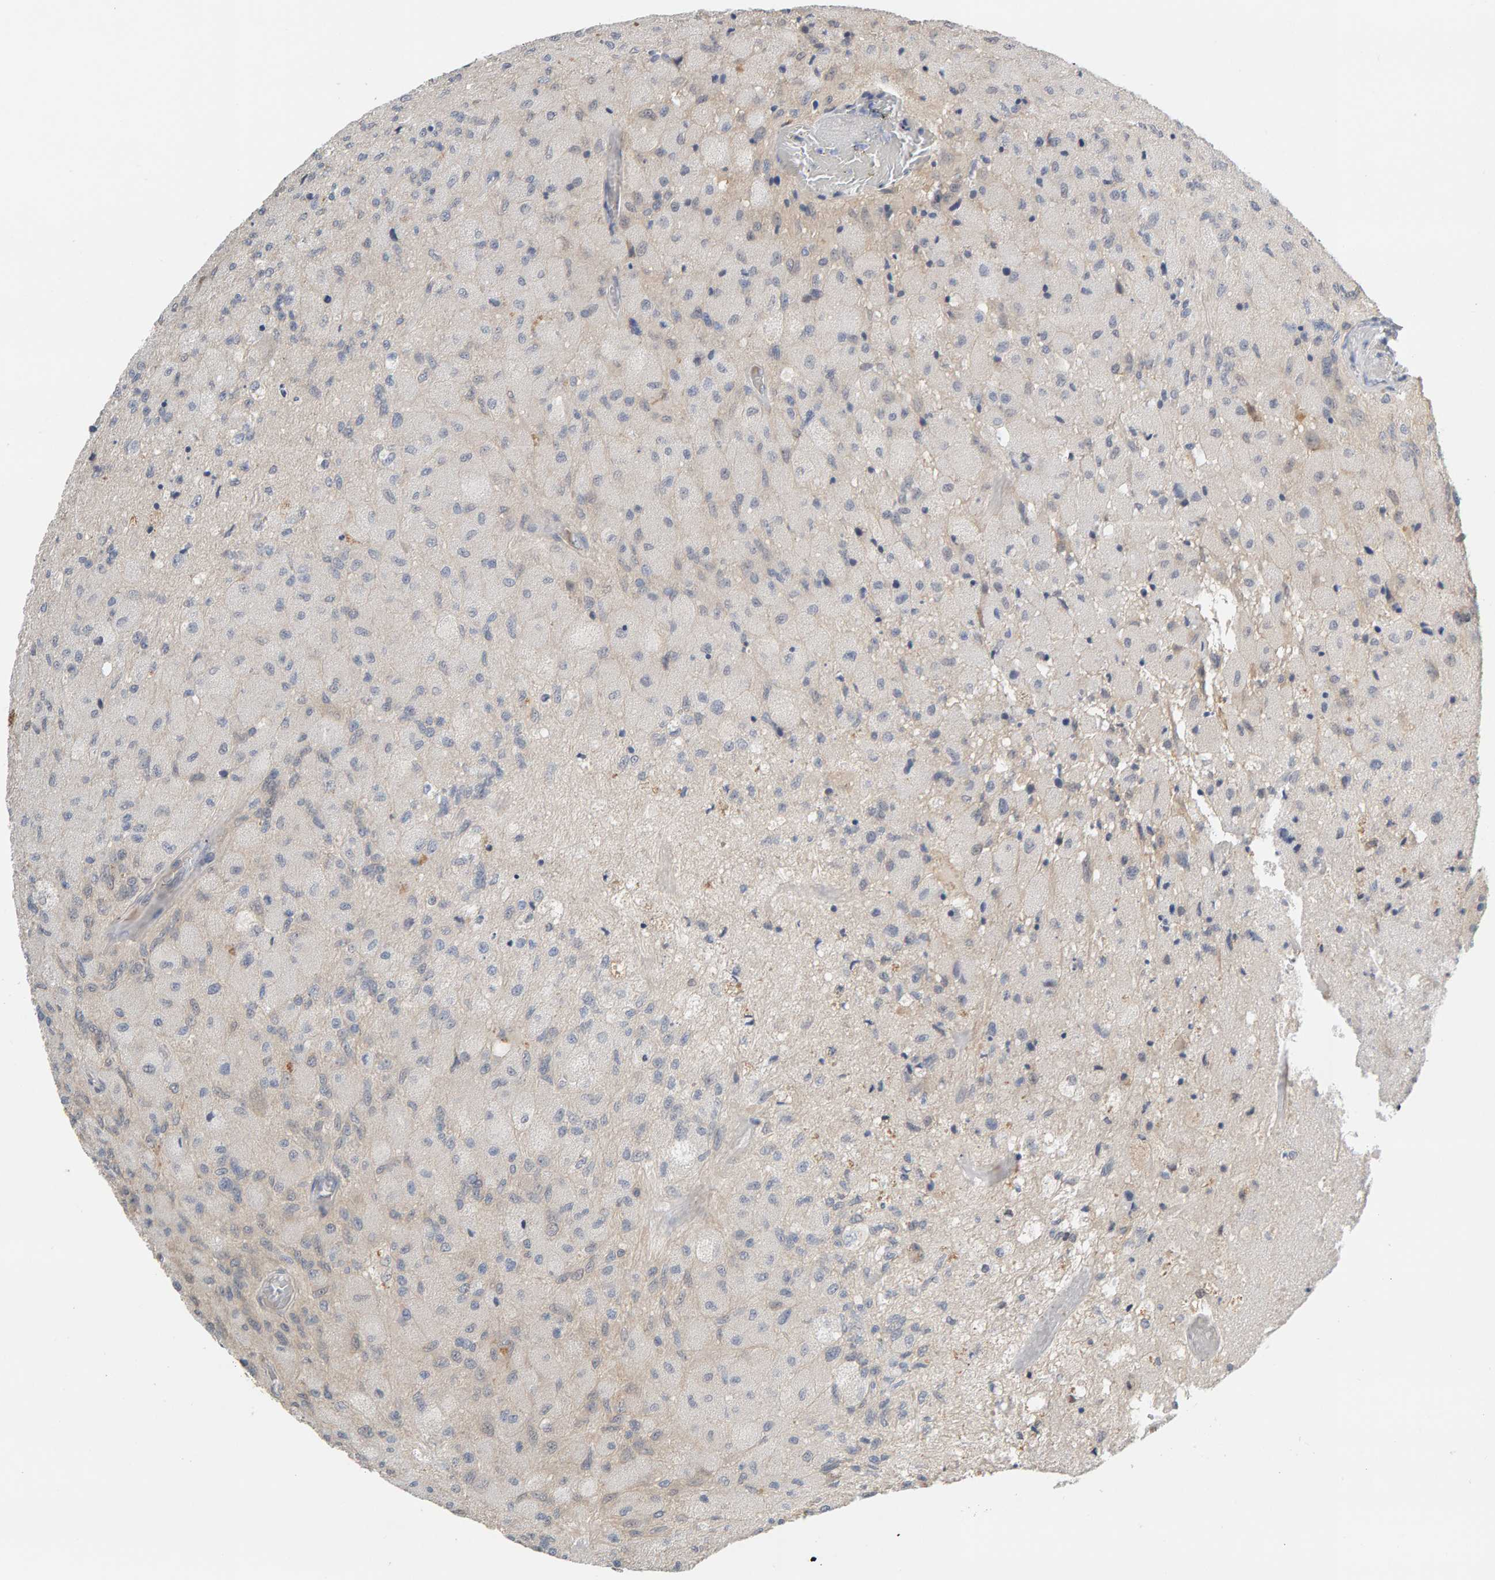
{"staining": {"intensity": "negative", "quantity": "none", "location": "none"}, "tissue": "glioma", "cell_type": "Tumor cells", "image_type": "cancer", "snomed": [{"axis": "morphology", "description": "Normal tissue, NOS"}, {"axis": "morphology", "description": "Glioma, malignant, High grade"}, {"axis": "topography", "description": "Cerebral cortex"}], "caption": "High power microscopy photomicrograph of an immunohistochemistry (IHC) micrograph of malignant high-grade glioma, revealing no significant expression in tumor cells.", "gene": "GFUS", "patient": {"sex": "male", "age": 77}}